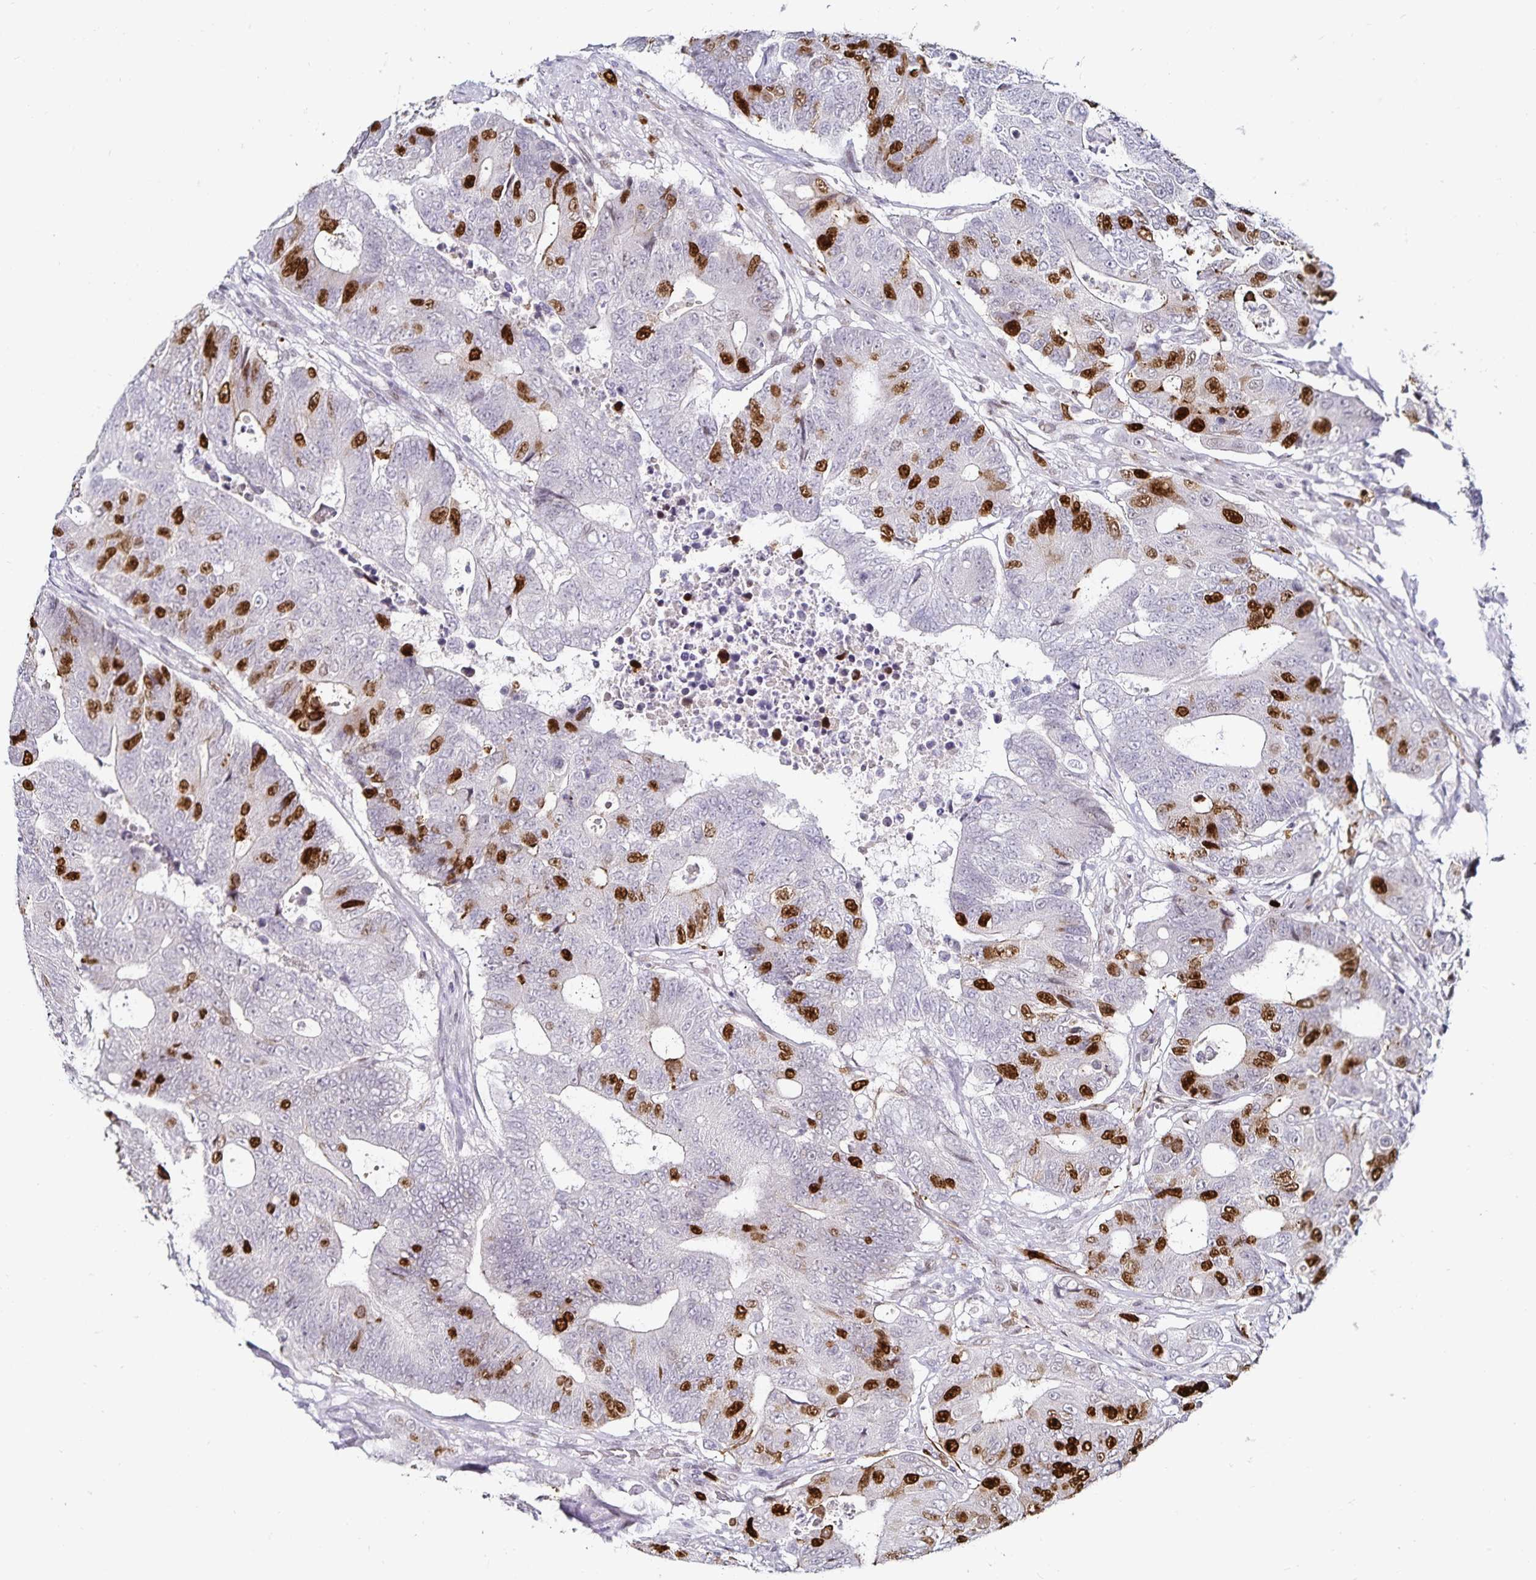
{"staining": {"intensity": "strong", "quantity": "25%-75%", "location": "nuclear"}, "tissue": "colorectal cancer", "cell_type": "Tumor cells", "image_type": "cancer", "snomed": [{"axis": "morphology", "description": "Adenocarcinoma, NOS"}, {"axis": "topography", "description": "Colon"}], "caption": "Colorectal adenocarcinoma tissue displays strong nuclear positivity in approximately 25%-75% of tumor cells, visualized by immunohistochemistry.", "gene": "ANLN", "patient": {"sex": "female", "age": 48}}